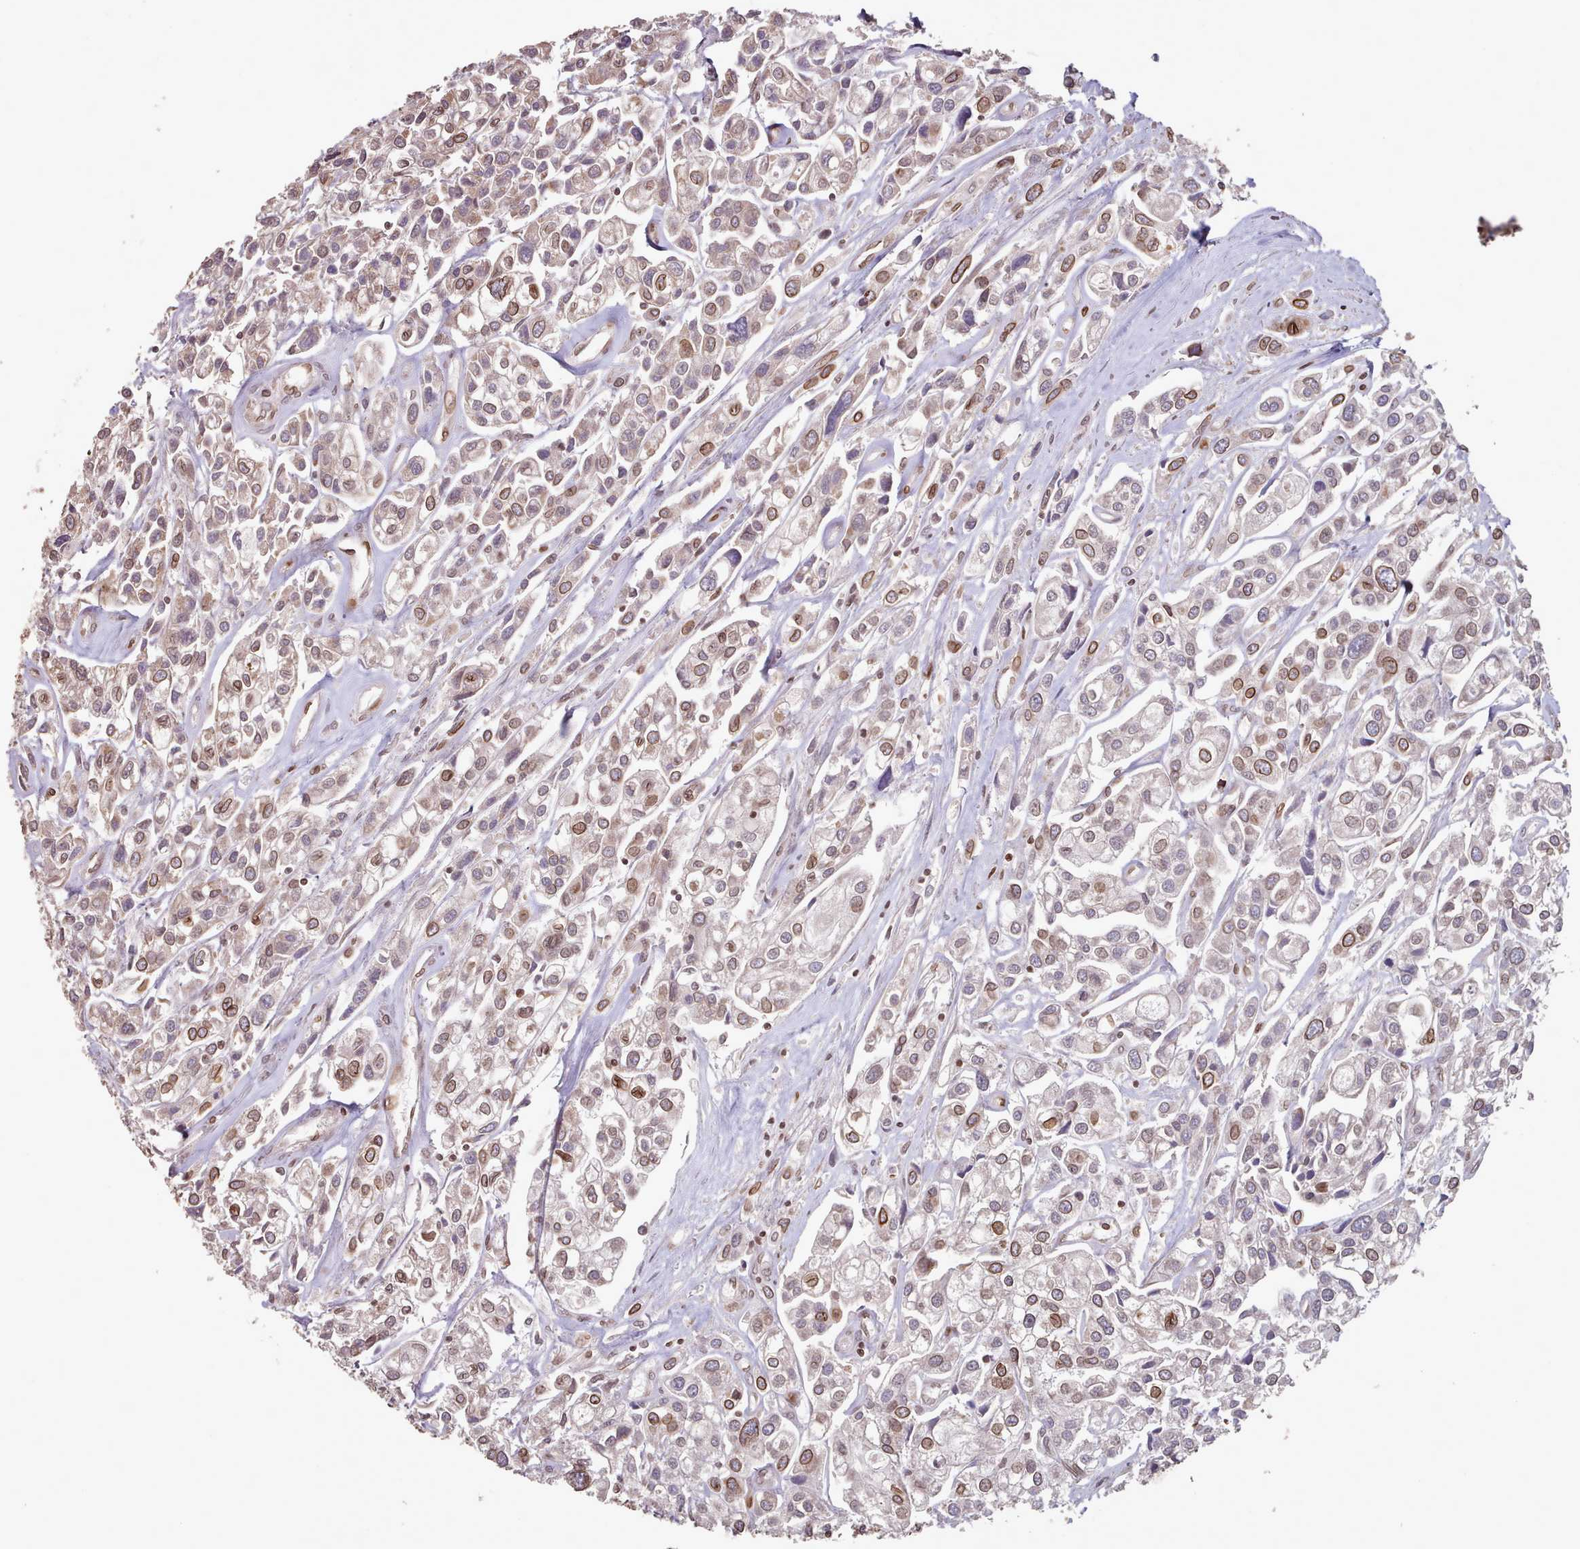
{"staining": {"intensity": "moderate", "quantity": ">75%", "location": "cytoplasmic/membranous,nuclear"}, "tissue": "urothelial cancer", "cell_type": "Tumor cells", "image_type": "cancer", "snomed": [{"axis": "morphology", "description": "Urothelial carcinoma, High grade"}, {"axis": "topography", "description": "Urinary bladder"}], "caption": "Approximately >75% of tumor cells in urothelial cancer reveal moderate cytoplasmic/membranous and nuclear protein expression as visualized by brown immunohistochemical staining.", "gene": "TOR1AIP1", "patient": {"sex": "male", "age": 67}}